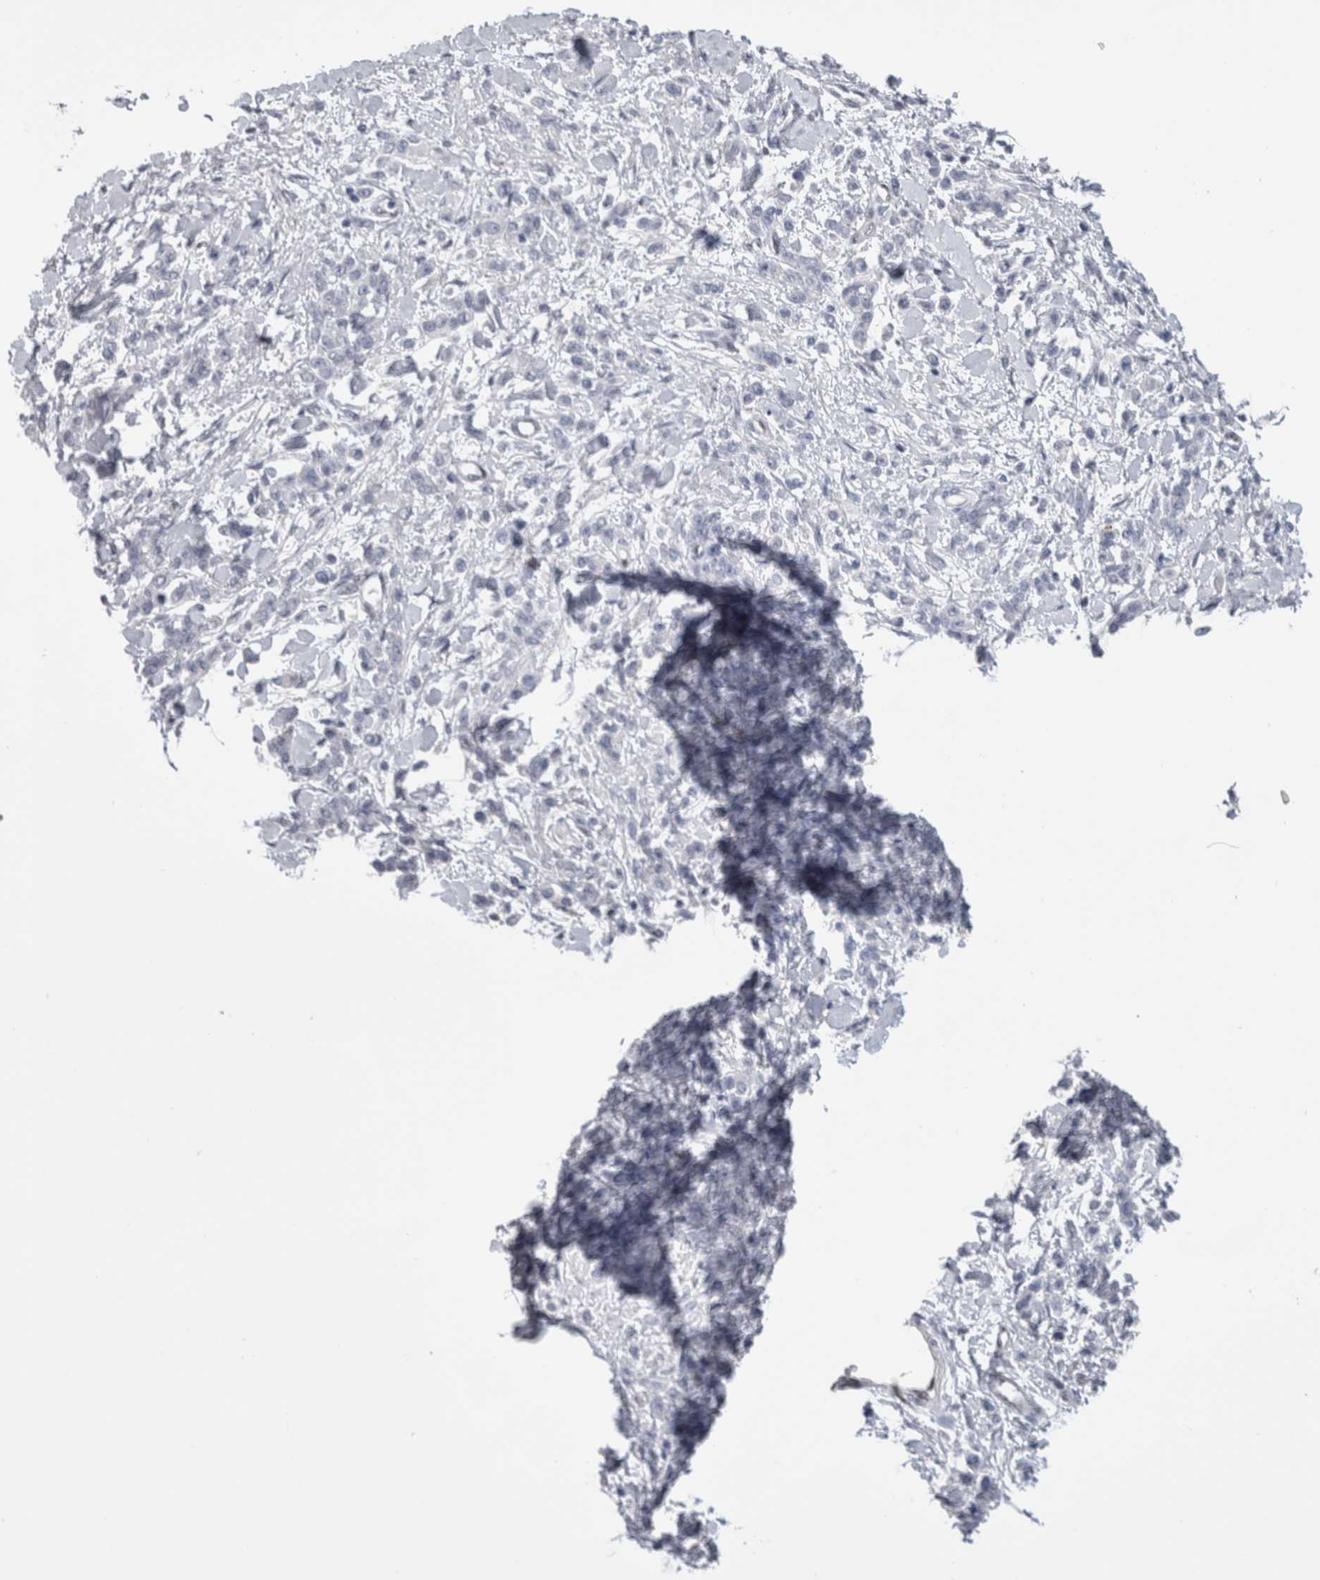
{"staining": {"intensity": "negative", "quantity": "none", "location": "none"}, "tissue": "stomach cancer", "cell_type": "Tumor cells", "image_type": "cancer", "snomed": [{"axis": "morphology", "description": "Normal tissue, NOS"}, {"axis": "morphology", "description": "Adenocarcinoma, NOS"}, {"axis": "topography", "description": "Stomach"}], "caption": "Tumor cells show no significant protein positivity in stomach adenocarcinoma.", "gene": "IL33", "patient": {"sex": "male", "age": 82}}